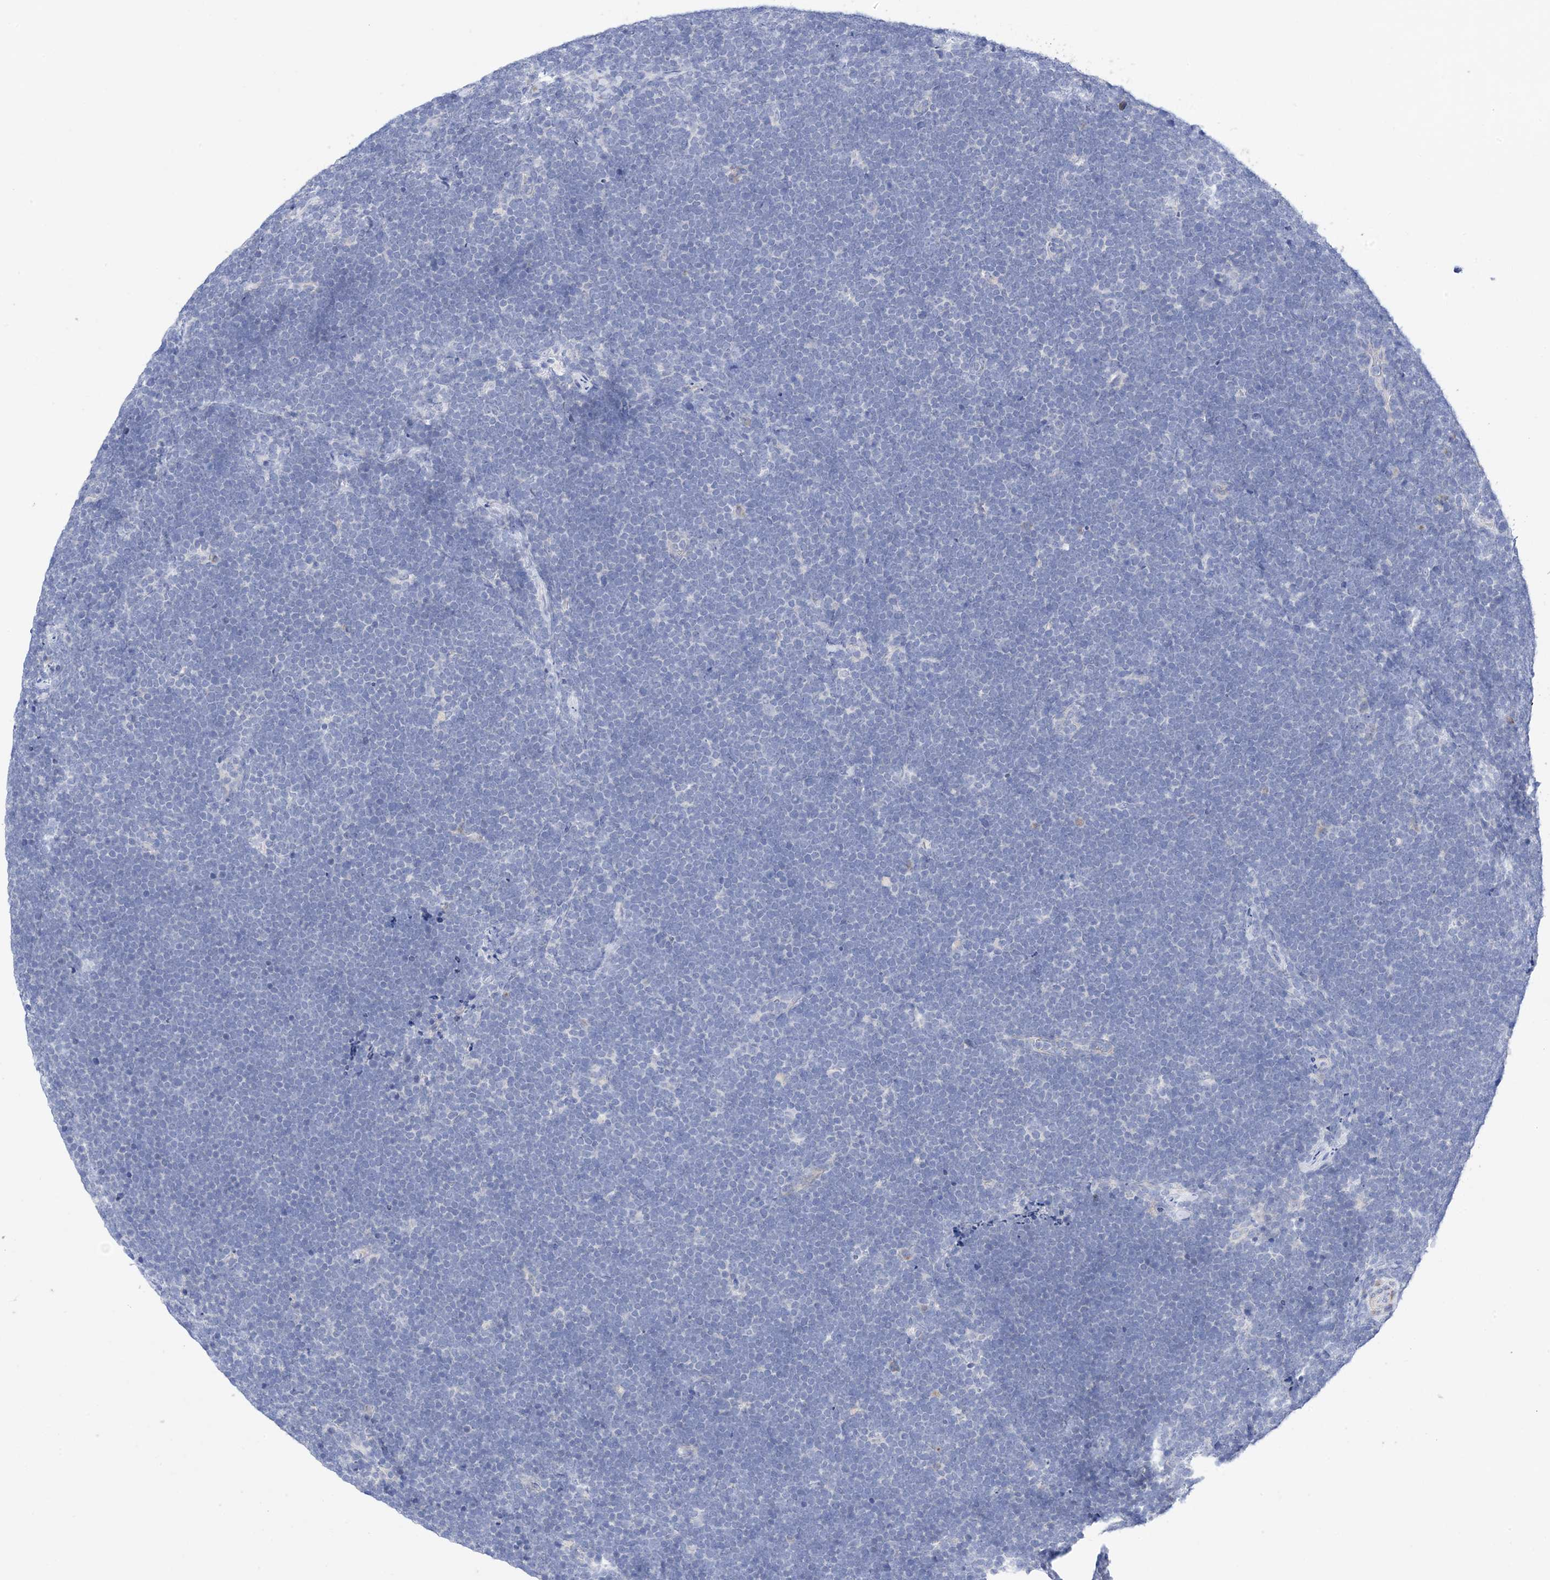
{"staining": {"intensity": "negative", "quantity": "none", "location": "none"}, "tissue": "lymphoma", "cell_type": "Tumor cells", "image_type": "cancer", "snomed": [{"axis": "morphology", "description": "Malignant lymphoma, non-Hodgkin's type, High grade"}, {"axis": "topography", "description": "Lymph node"}], "caption": "Tumor cells are negative for protein expression in human high-grade malignant lymphoma, non-Hodgkin's type. Brightfield microscopy of immunohistochemistry (IHC) stained with DAB (3,3'-diaminobenzidine) (brown) and hematoxylin (blue), captured at high magnification.", "gene": "PLK4", "patient": {"sex": "male", "age": 13}}